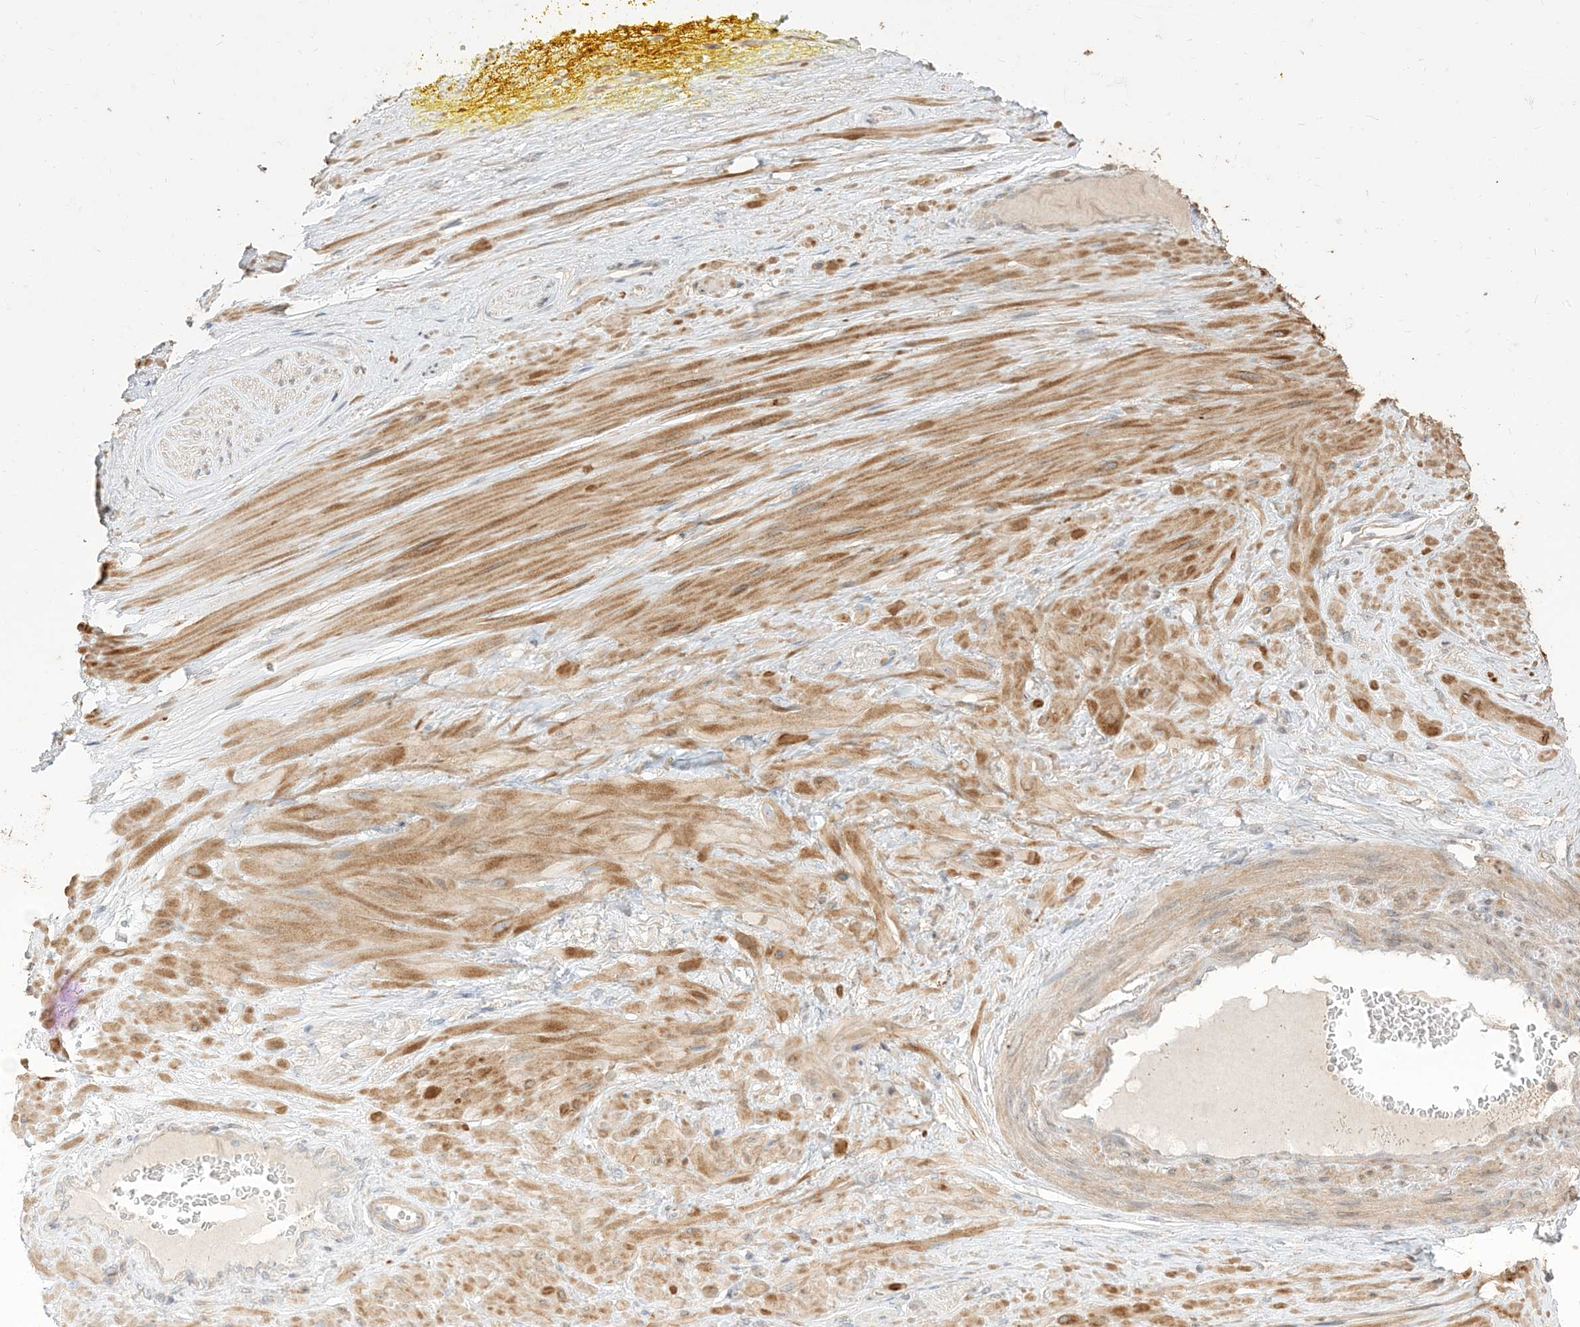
{"staining": {"intensity": "negative", "quantity": "none", "location": "none"}, "tissue": "adipose tissue", "cell_type": "Adipocytes", "image_type": "normal", "snomed": [{"axis": "morphology", "description": "Normal tissue, NOS"}, {"axis": "morphology", "description": "Adenocarcinoma, Low grade"}, {"axis": "topography", "description": "Prostate"}, {"axis": "topography", "description": "Peripheral nerve tissue"}], "caption": "A micrograph of adipose tissue stained for a protein demonstrates no brown staining in adipocytes. (DAB immunohistochemistry visualized using brightfield microscopy, high magnification).", "gene": "RNF175", "patient": {"sex": "male", "age": 63}}